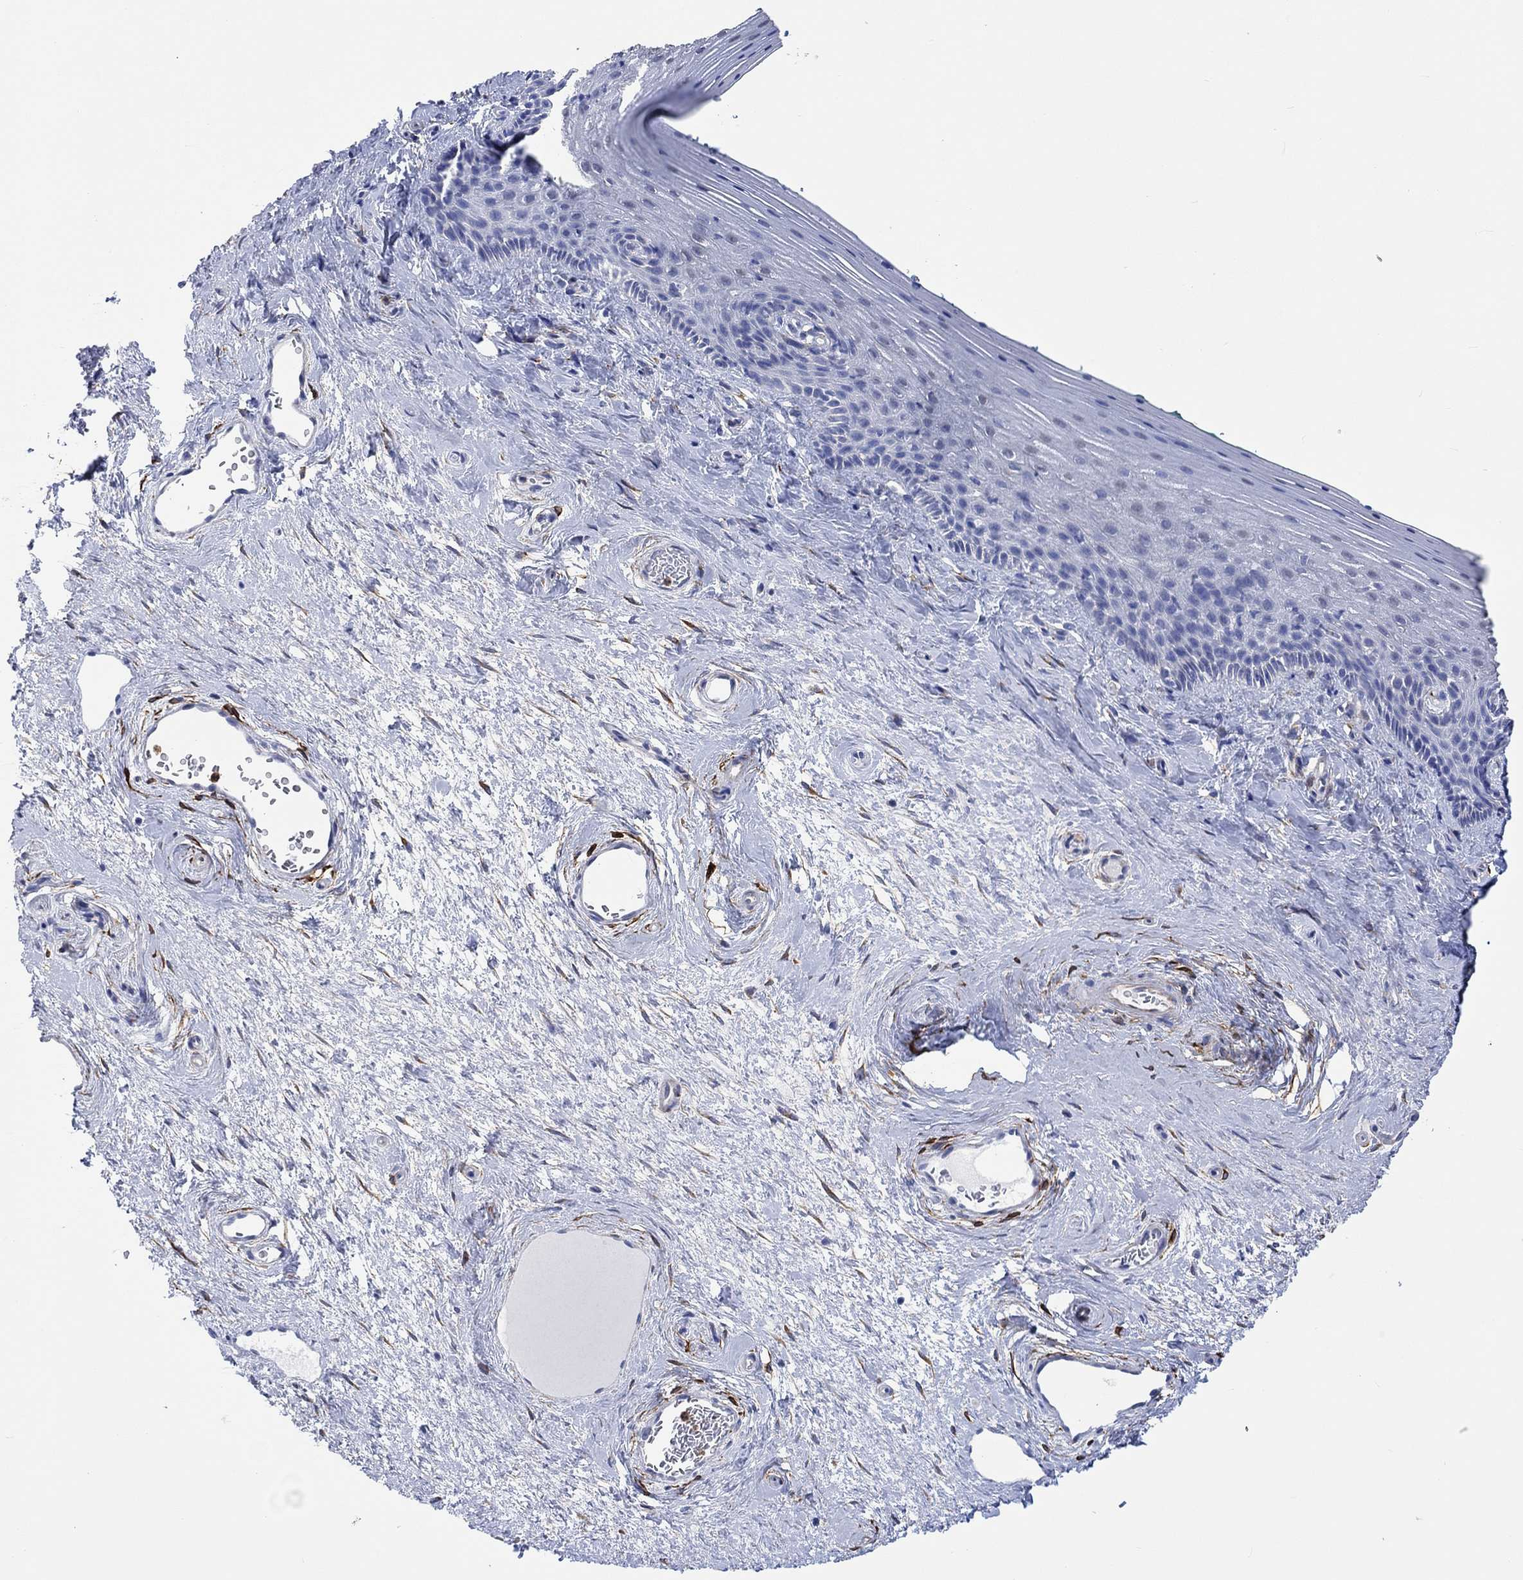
{"staining": {"intensity": "negative", "quantity": "none", "location": "none"}, "tissue": "vagina", "cell_type": "Squamous epithelial cells", "image_type": "normal", "snomed": [{"axis": "morphology", "description": "Normal tissue, NOS"}, {"axis": "topography", "description": "Vagina"}], "caption": "The histopathology image reveals no significant staining in squamous epithelial cells of vagina.", "gene": "TGM2", "patient": {"sex": "female", "age": 45}}